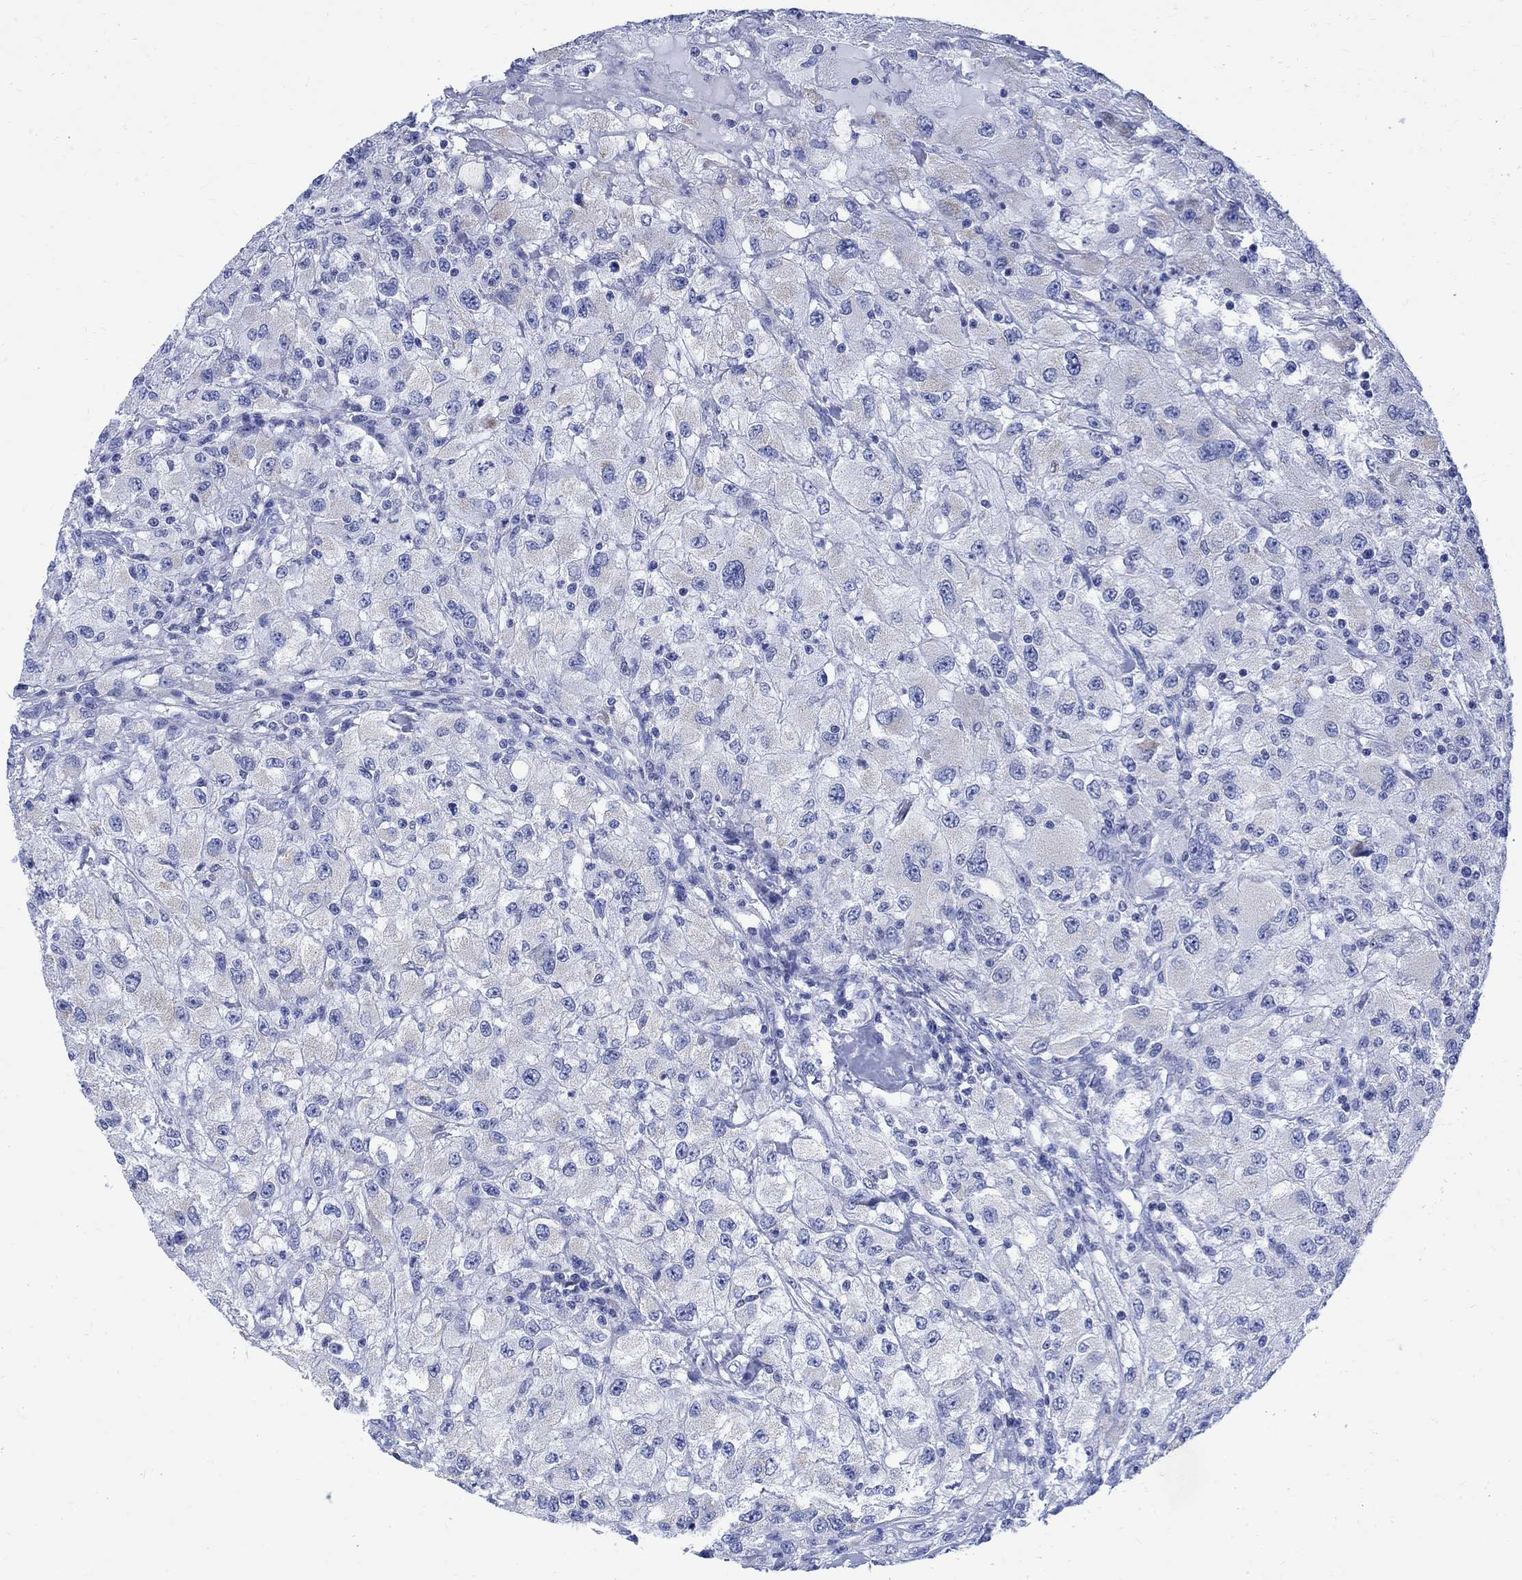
{"staining": {"intensity": "negative", "quantity": "none", "location": "none"}, "tissue": "renal cancer", "cell_type": "Tumor cells", "image_type": "cancer", "snomed": [{"axis": "morphology", "description": "Adenocarcinoma, NOS"}, {"axis": "topography", "description": "Kidney"}], "caption": "Tumor cells show no significant staining in renal adenocarcinoma. (DAB immunohistochemistry (IHC) with hematoxylin counter stain).", "gene": "CPLX2", "patient": {"sex": "female", "age": 67}}